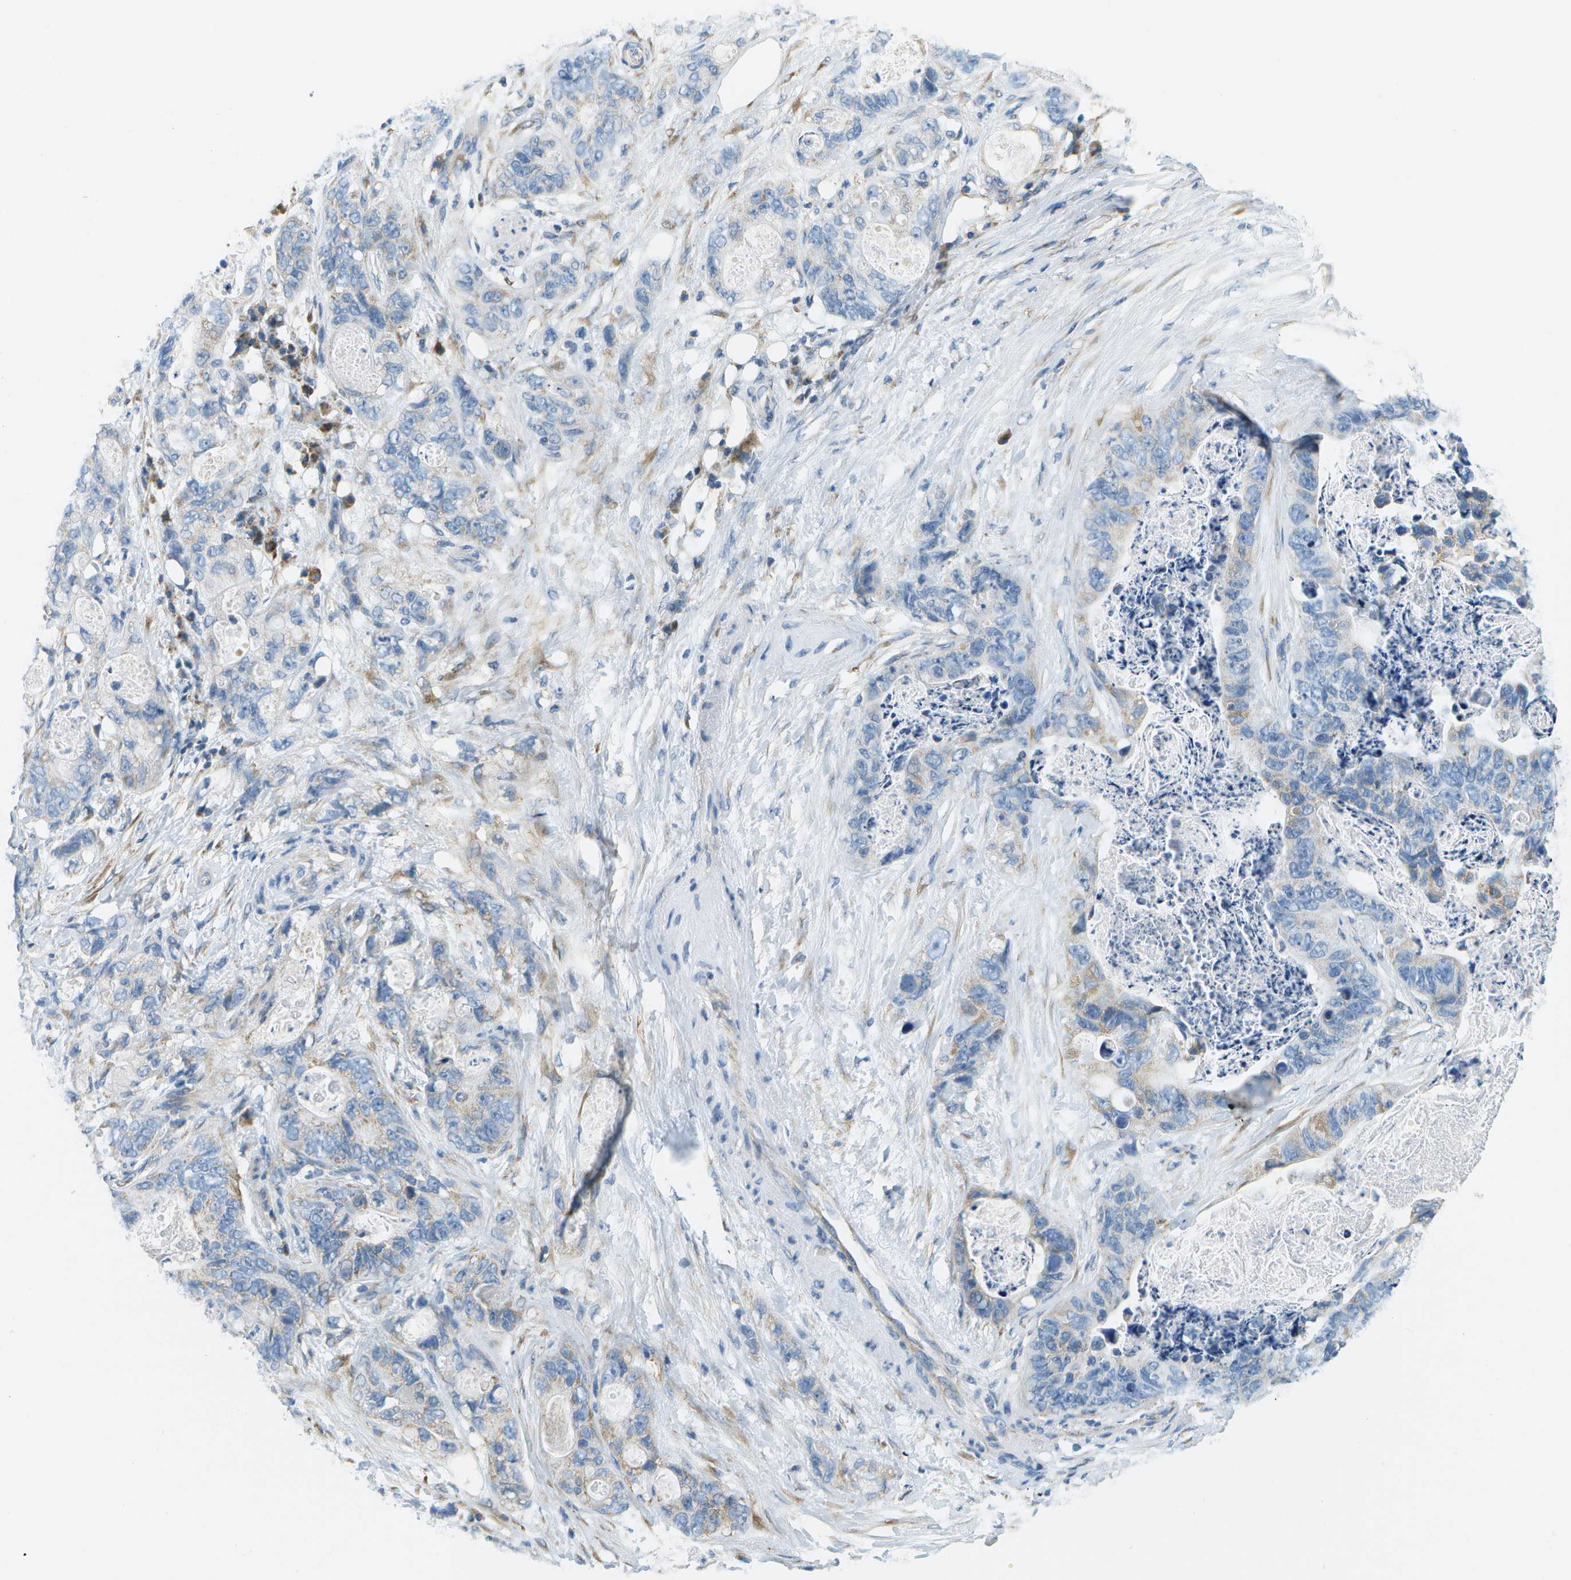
{"staining": {"intensity": "weak", "quantity": "<25%", "location": "cytoplasmic/membranous"}, "tissue": "stomach cancer", "cell_type": "Tumor cells", "image_type": "cancer", "snomed": [{"axis": "morphology", "description": "Adenocarcinoma, NOS"}, {"axis": "topography", "description": "Stomach"}], "caption": "Tumor cells show no significant staining in stomach adenocarcinoma.", "gene": "PTGIS", "patient": {"sex": "female", "age": 89}}